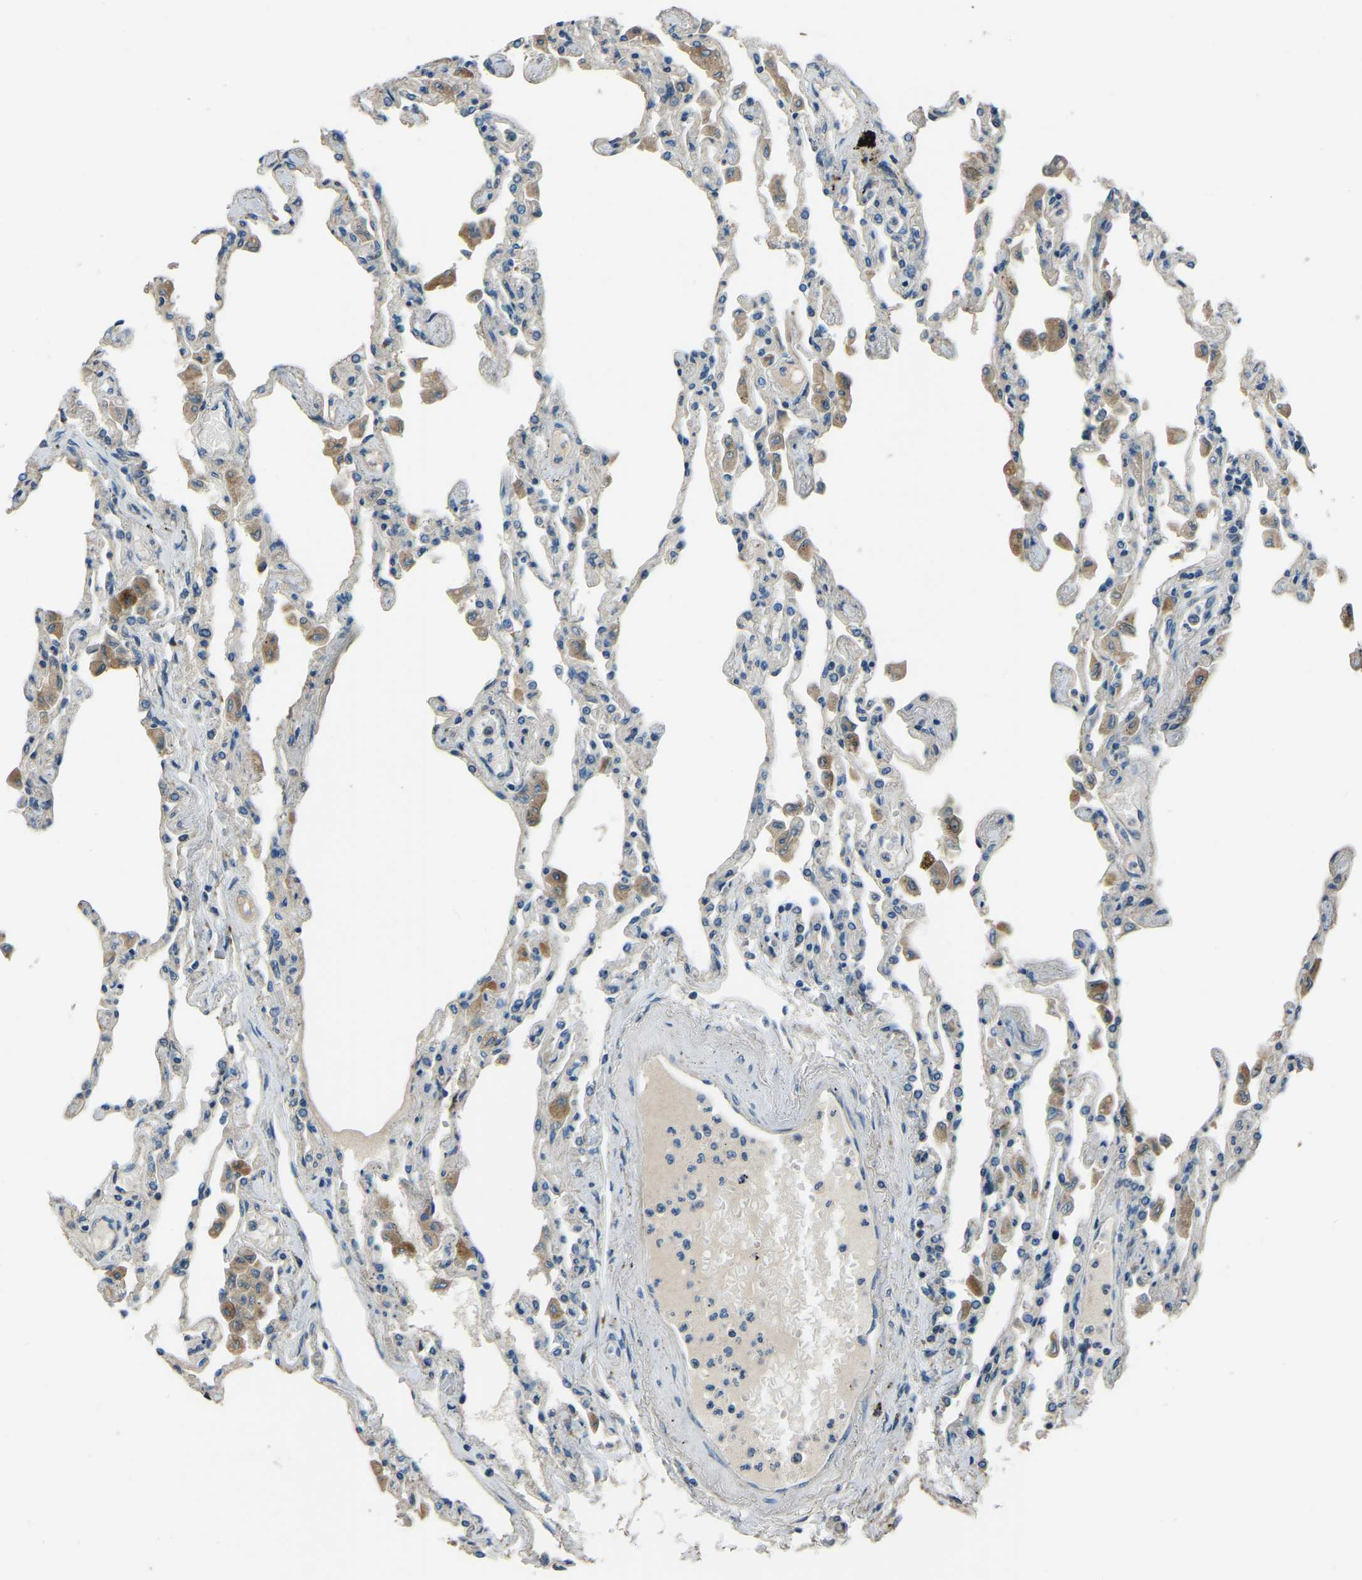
{"staining": {"intensity": "negative", "quantity": "none", "location": "none"}, "tissue": "lung", "cell_type": "Alveolar cells", "image_type": "normal", "snomed": [{"axis": "morphology", "description": "Normal tissue, NOS"}, {"axis": "topography", "description": "Bronchus"}, {"axis": "topography", "description": "Lung"}], "caption": "A photomicrograph of lung stained for a protein demonstrates no brown staining in alveolar cells.", "gene": "COL3A1", "patient": {"sex": "female", "age": 49}}